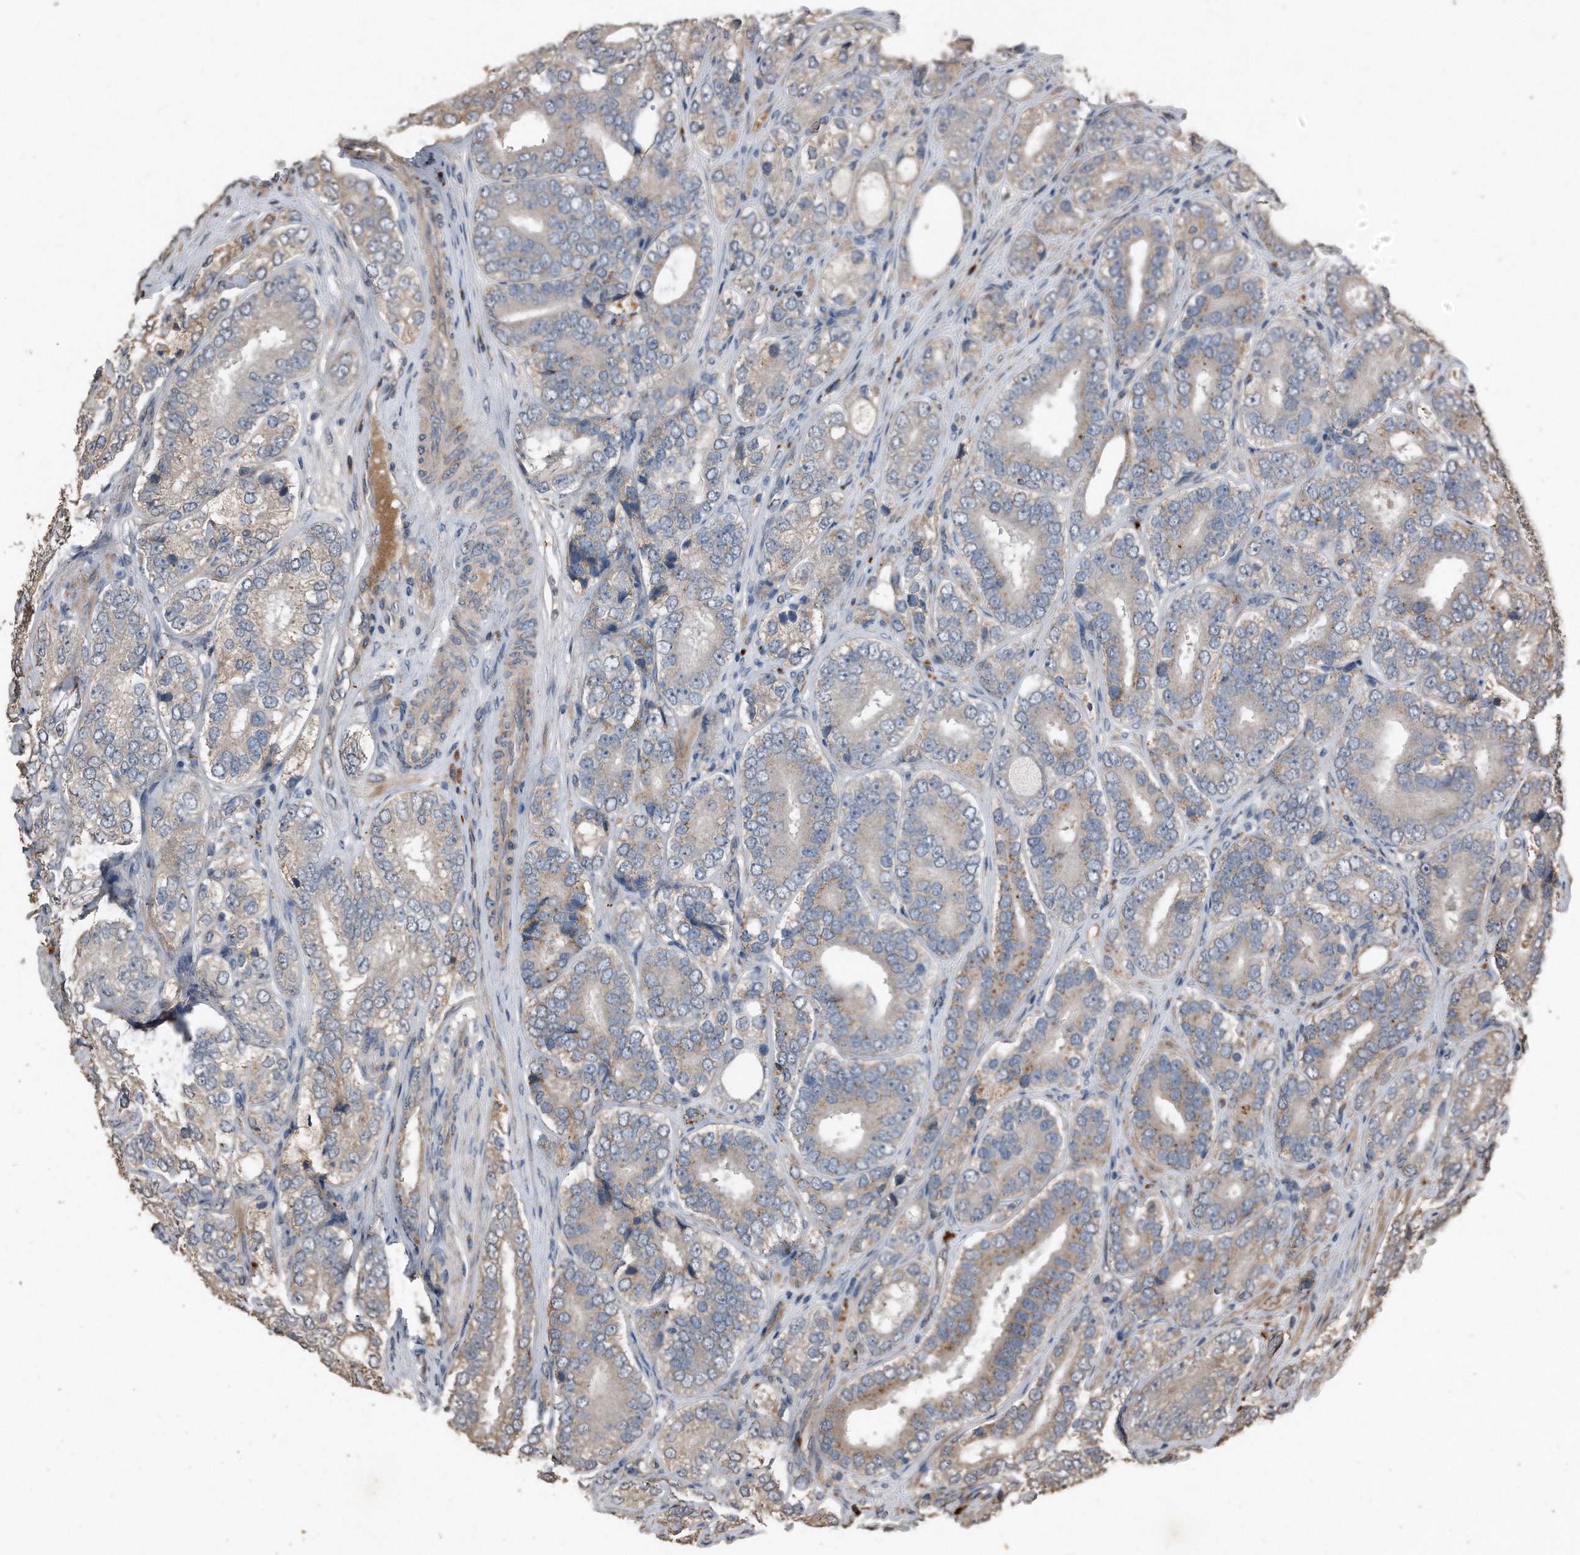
{"staining": {"intensity": "weak", "quantity": "<25%", "location": "cytoplasmic/membranous"}, "tissue": "prostate cancer", "cell_type": "Tumor cells", "image_type": "cancer", "snomed": [{"axis": "morphology", "description": "Adenocarcinoma, High grade"}, {"axis": "topography", "description": "Prostate"}], "caption": "The micrograph exhibits no significant staining in tumor cells of prostate cancer.", "gene": "ANKRD10", "patient": {"sex": "male", "age": 56}}